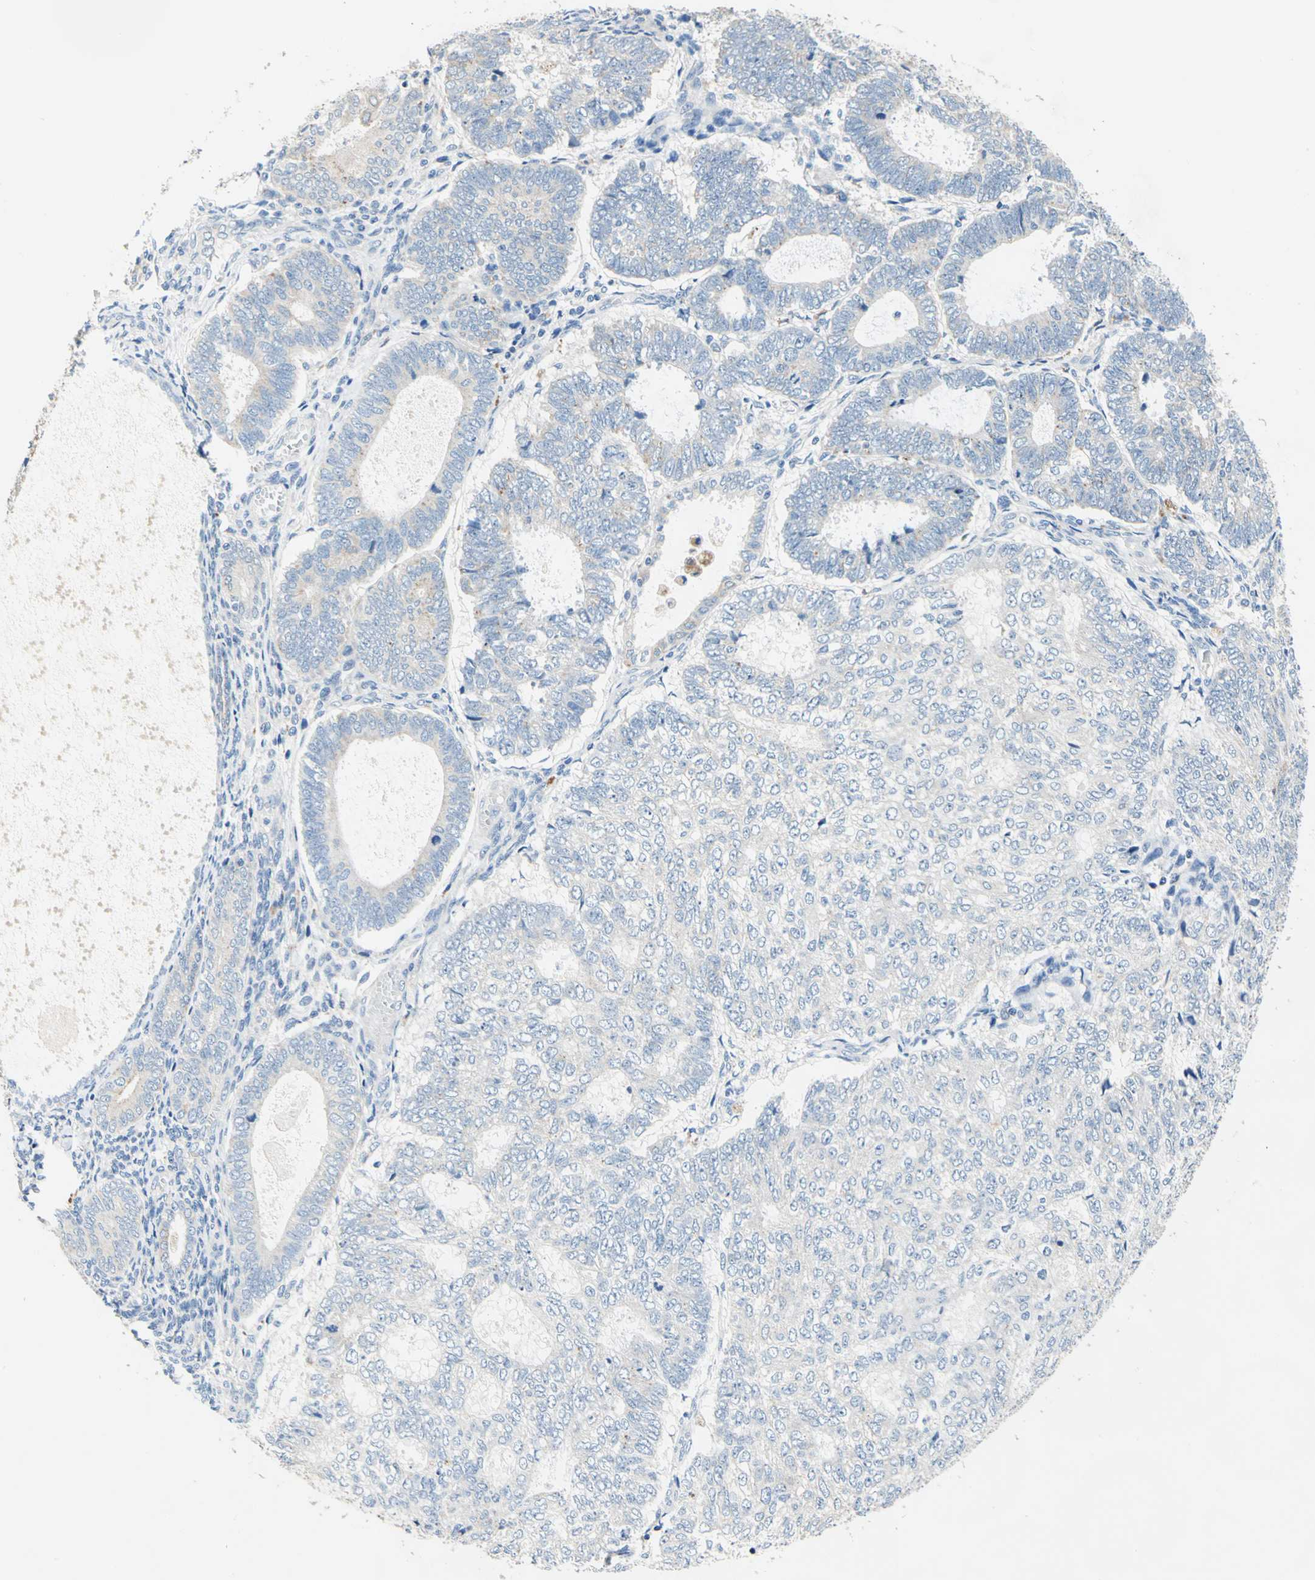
{"staining": {"intensity": "weak", "quantity": "25%-75%", "location": "cytoplasmic/membranous"}, "tissue": "endometrial cancer", "cell_type": "Tumor cells", "image_type": "cancer", "snomed": [{"axis": "morphology", "description": "Adenocarcinoma, NOS"}, {"axis": "topography", "description": "Uterus"}], "caption": "Protein expression analysis of endometrial cancer demonstrates weak cytoplasmic/membranous positivity in about 25%-75% of tumor cells.", "gene": "RASD2", "patient": {"sex": "female", "age": 60}}